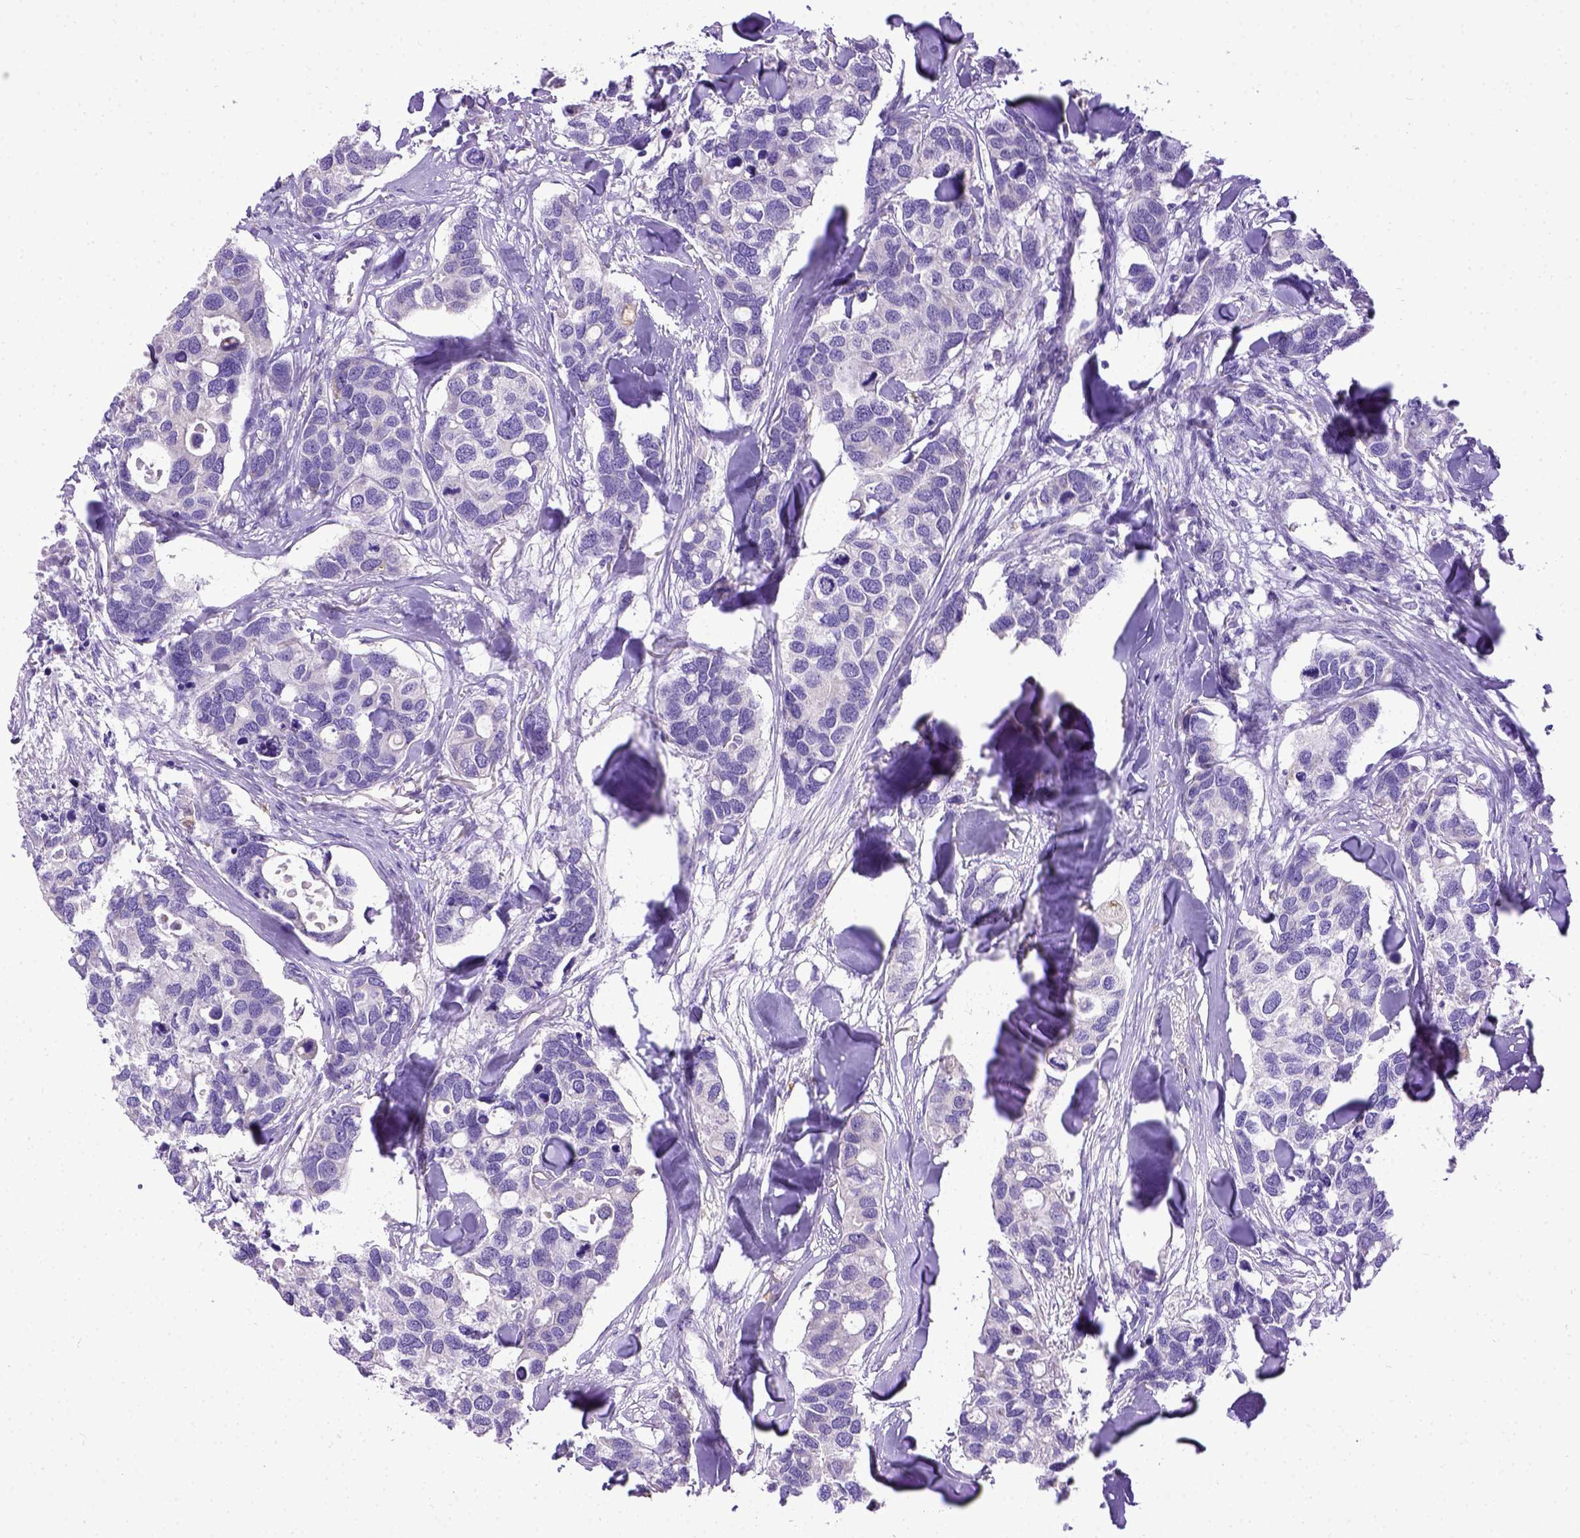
{"staining": {"intensity": "negative", "quantity": "none", "location": "none"}, "tissue": "breast cancer", "cell_type": "Tumor cells", "image_type": "cancer", "snomed": [{"axis": "morphology", "description": "Duct carcinoma"}, {"axis": "topography", "description": "Breast"}], "caption": "Tumor cells show no significant positivity in breast cancer.", "gene": "SPEF1", "patient": {"sex": "female", "age": 83}}